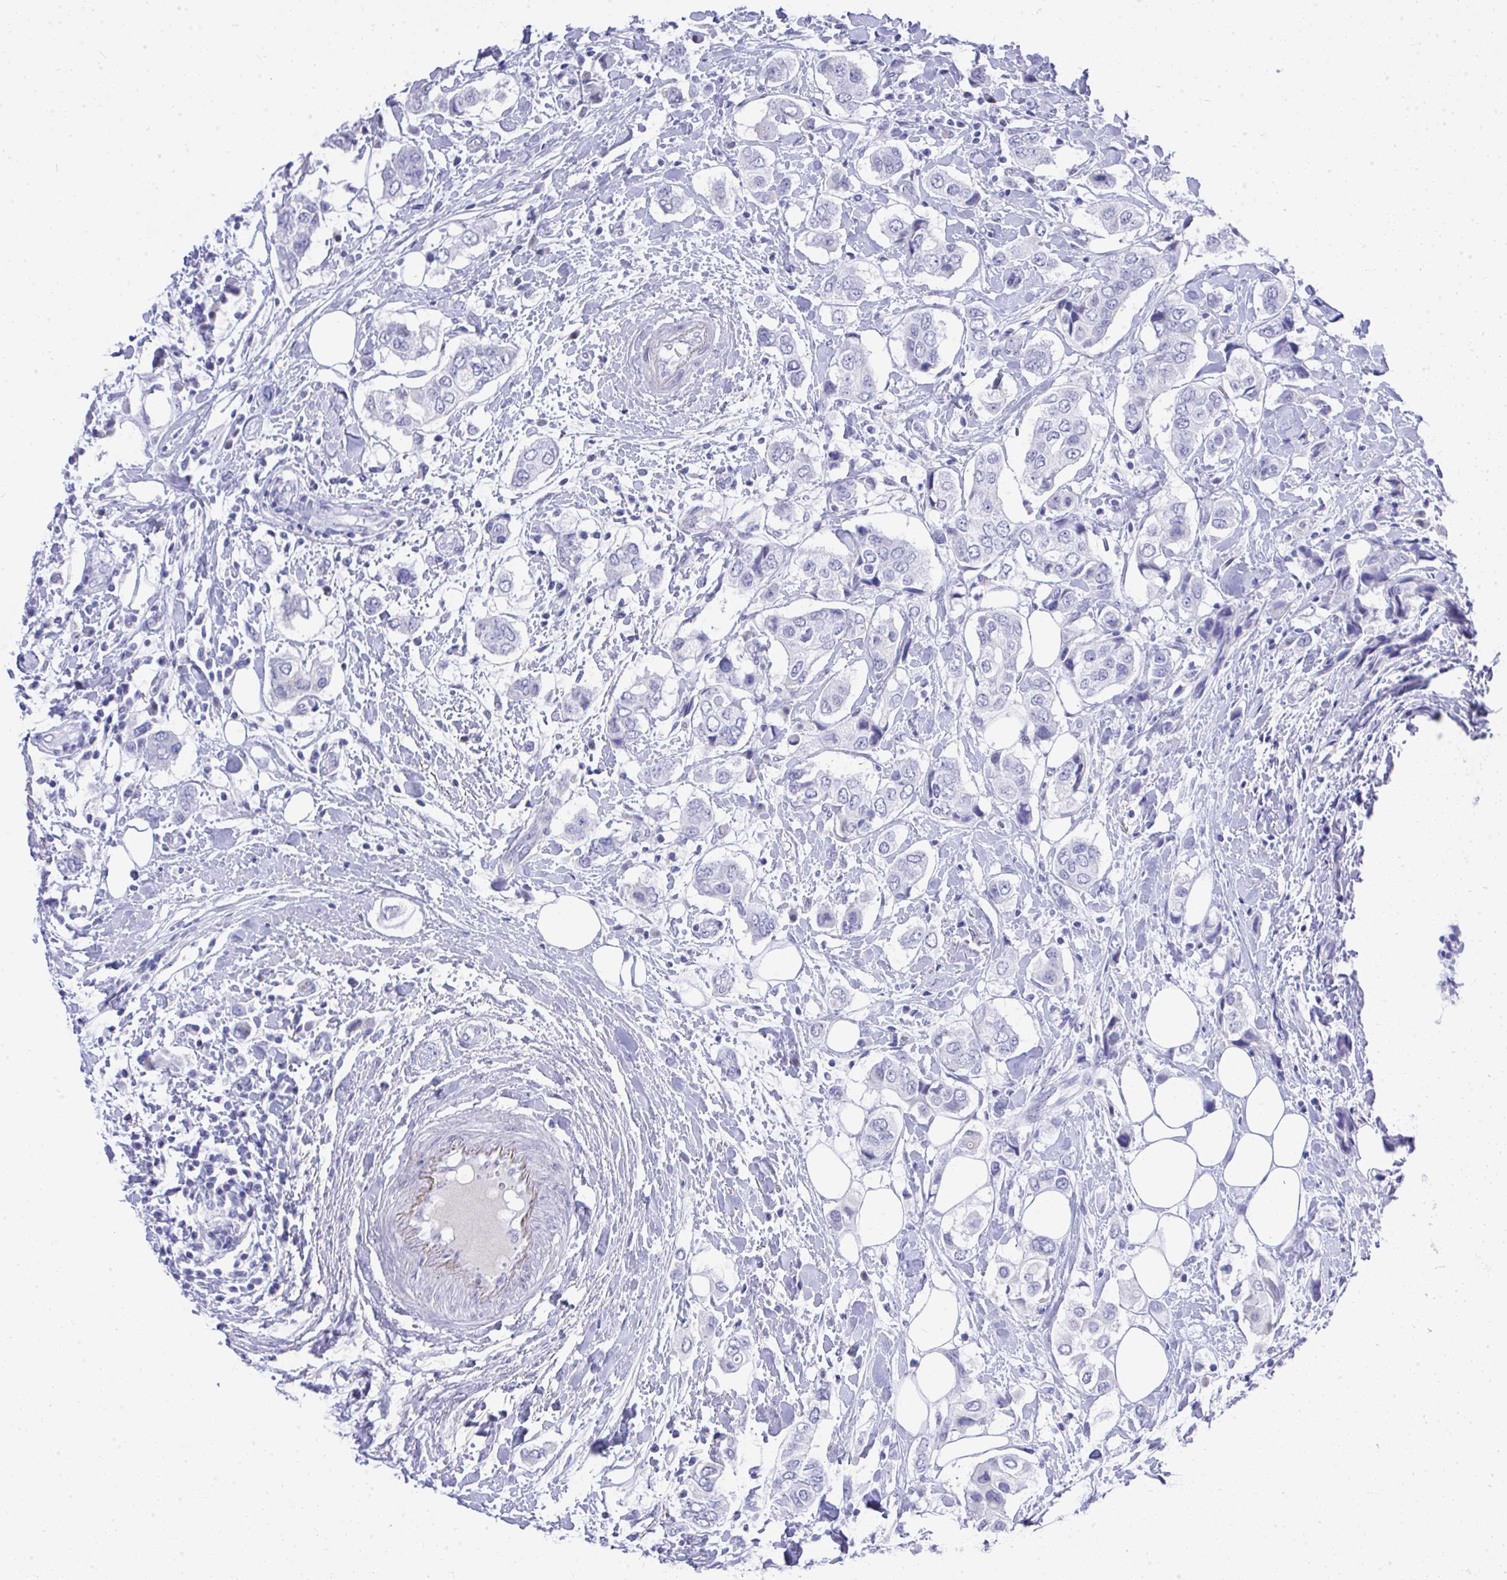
{"staining": {"intensity": "negative", "quantity": "none", "location": "none"}, "tissue": "breast cancer", "cell_type": "Tumor cells", "image_type": "cancer", "snomed": [{"axis": "morphology", "description": "Lobular carcinoma"}, {"axis": "topography", "description": "Breast"}], "caption": "The micrograph demonstrates no significant positivity in tumor cells of breast cancer (lobular carcinoma).", "gene": "MS4A12", "patient": {"sex": "female", "age": 51}}